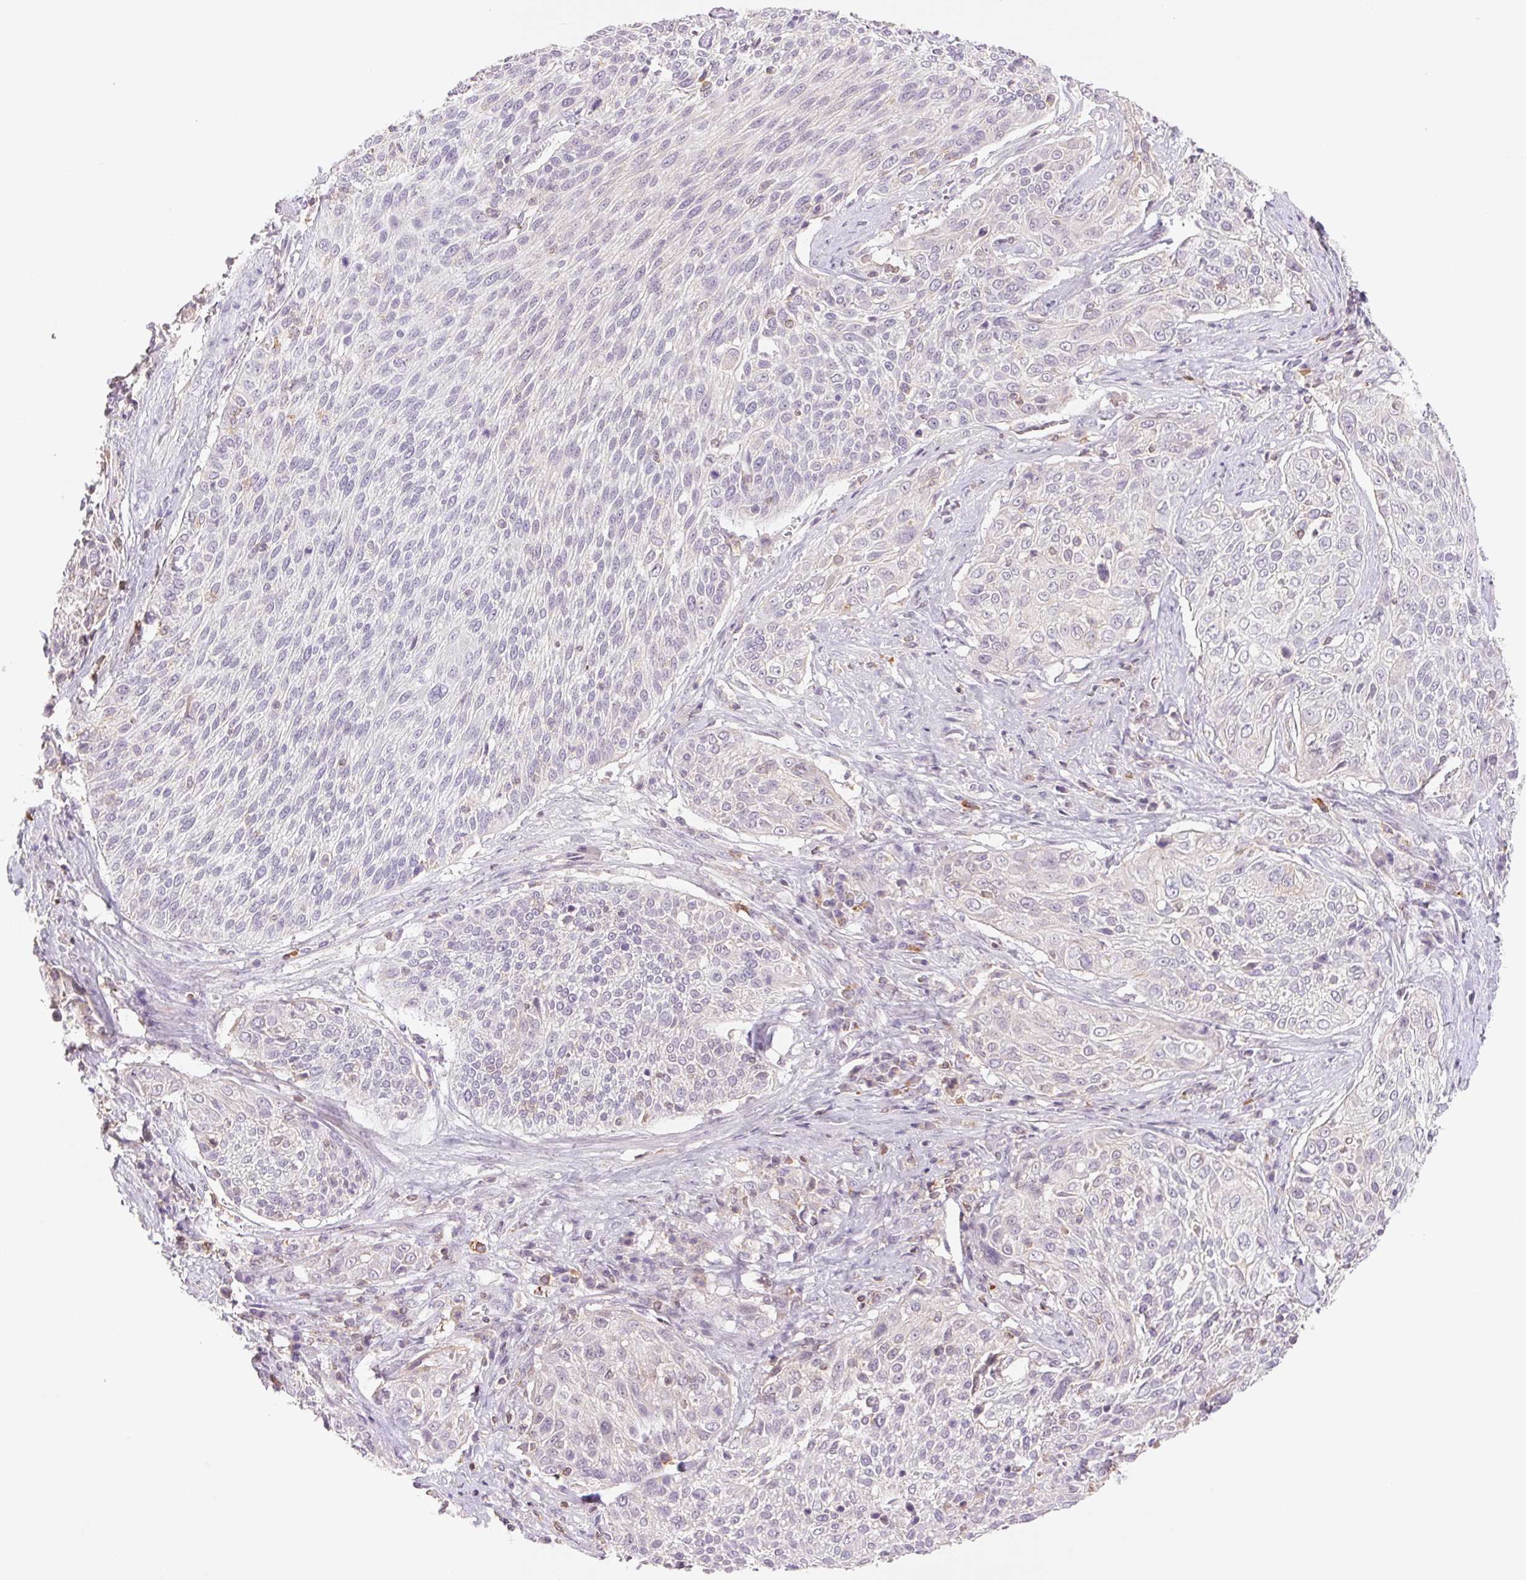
{"staining": {"intensity": "negative", "quantity": "none", "location": "none"}, "tissue": "cervical cancer", "cell_type": "Tumor cells", "image_type": "cancer", "snomed": [{"axis": "morphology", "description": "Squamous cell carcinoma, NOS"}, {"axis": "topography", "description": "Cervix"}], "caption": "Tumor cells show no significant expression in squamous cell carcinoma (cervical).", "gene": "KIF26A", "patient": {"sex": "female", "age": 31}}